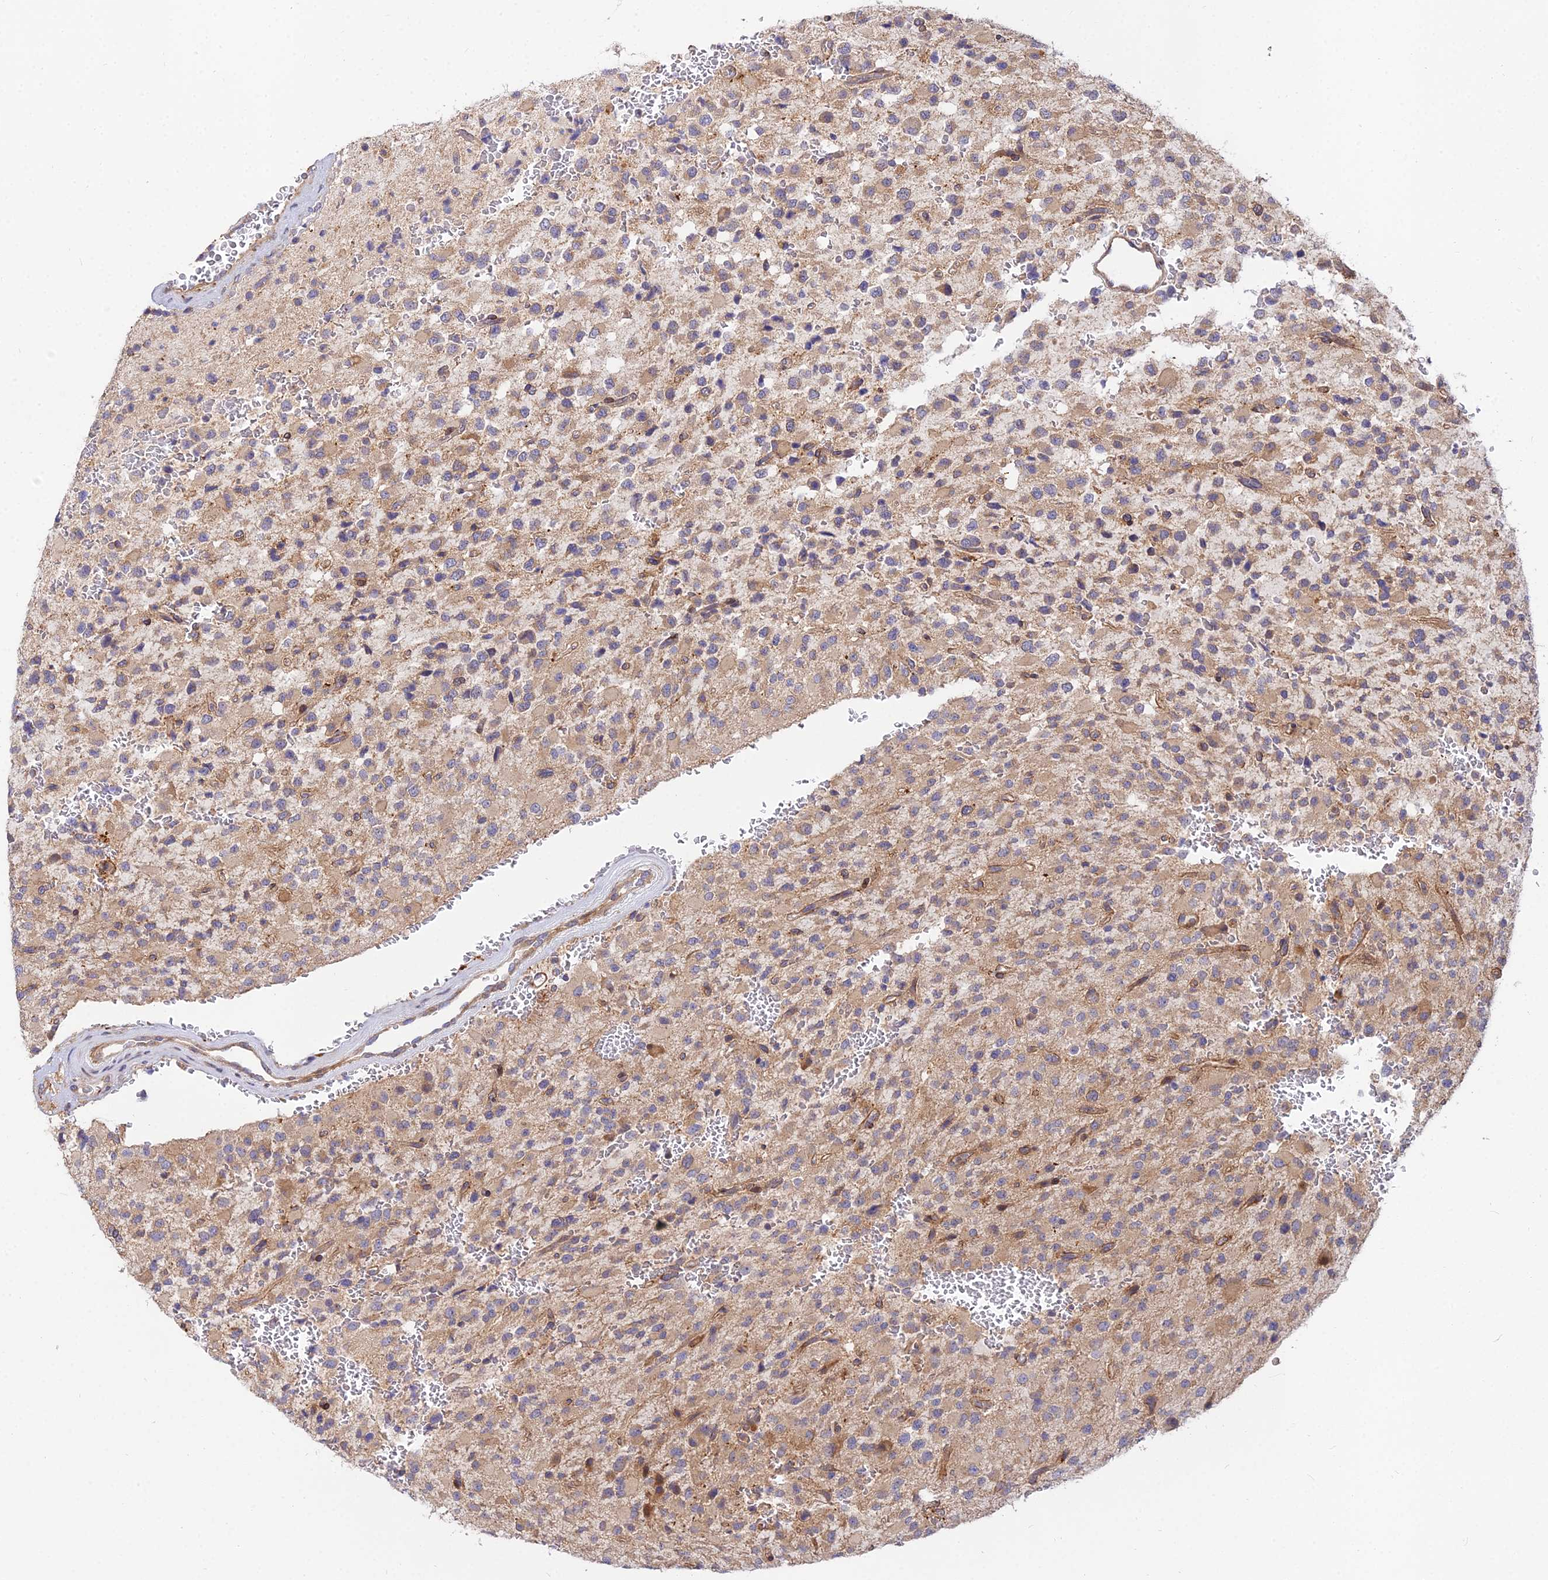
{"staining": {"intensity": "moderate", "quantity": "25%-75%", "location": "cytoplasmic/membranous"}, "tissue": "glioma", "cell_type": "Tumor cells", "image_type": "cancer", "snomed": [{"axis": "morphology", "description": "Glioma, malignant, High grade"}, {"axis": "topography", "description": "Brain"}], "caption": "Moderate cytoplasmic/membranous protein expression is appreciated in approximately 25%-75% of tumor cells in glioma.", "gene": "ARL8B", "patient": {"sex": "male", "age": 34}}